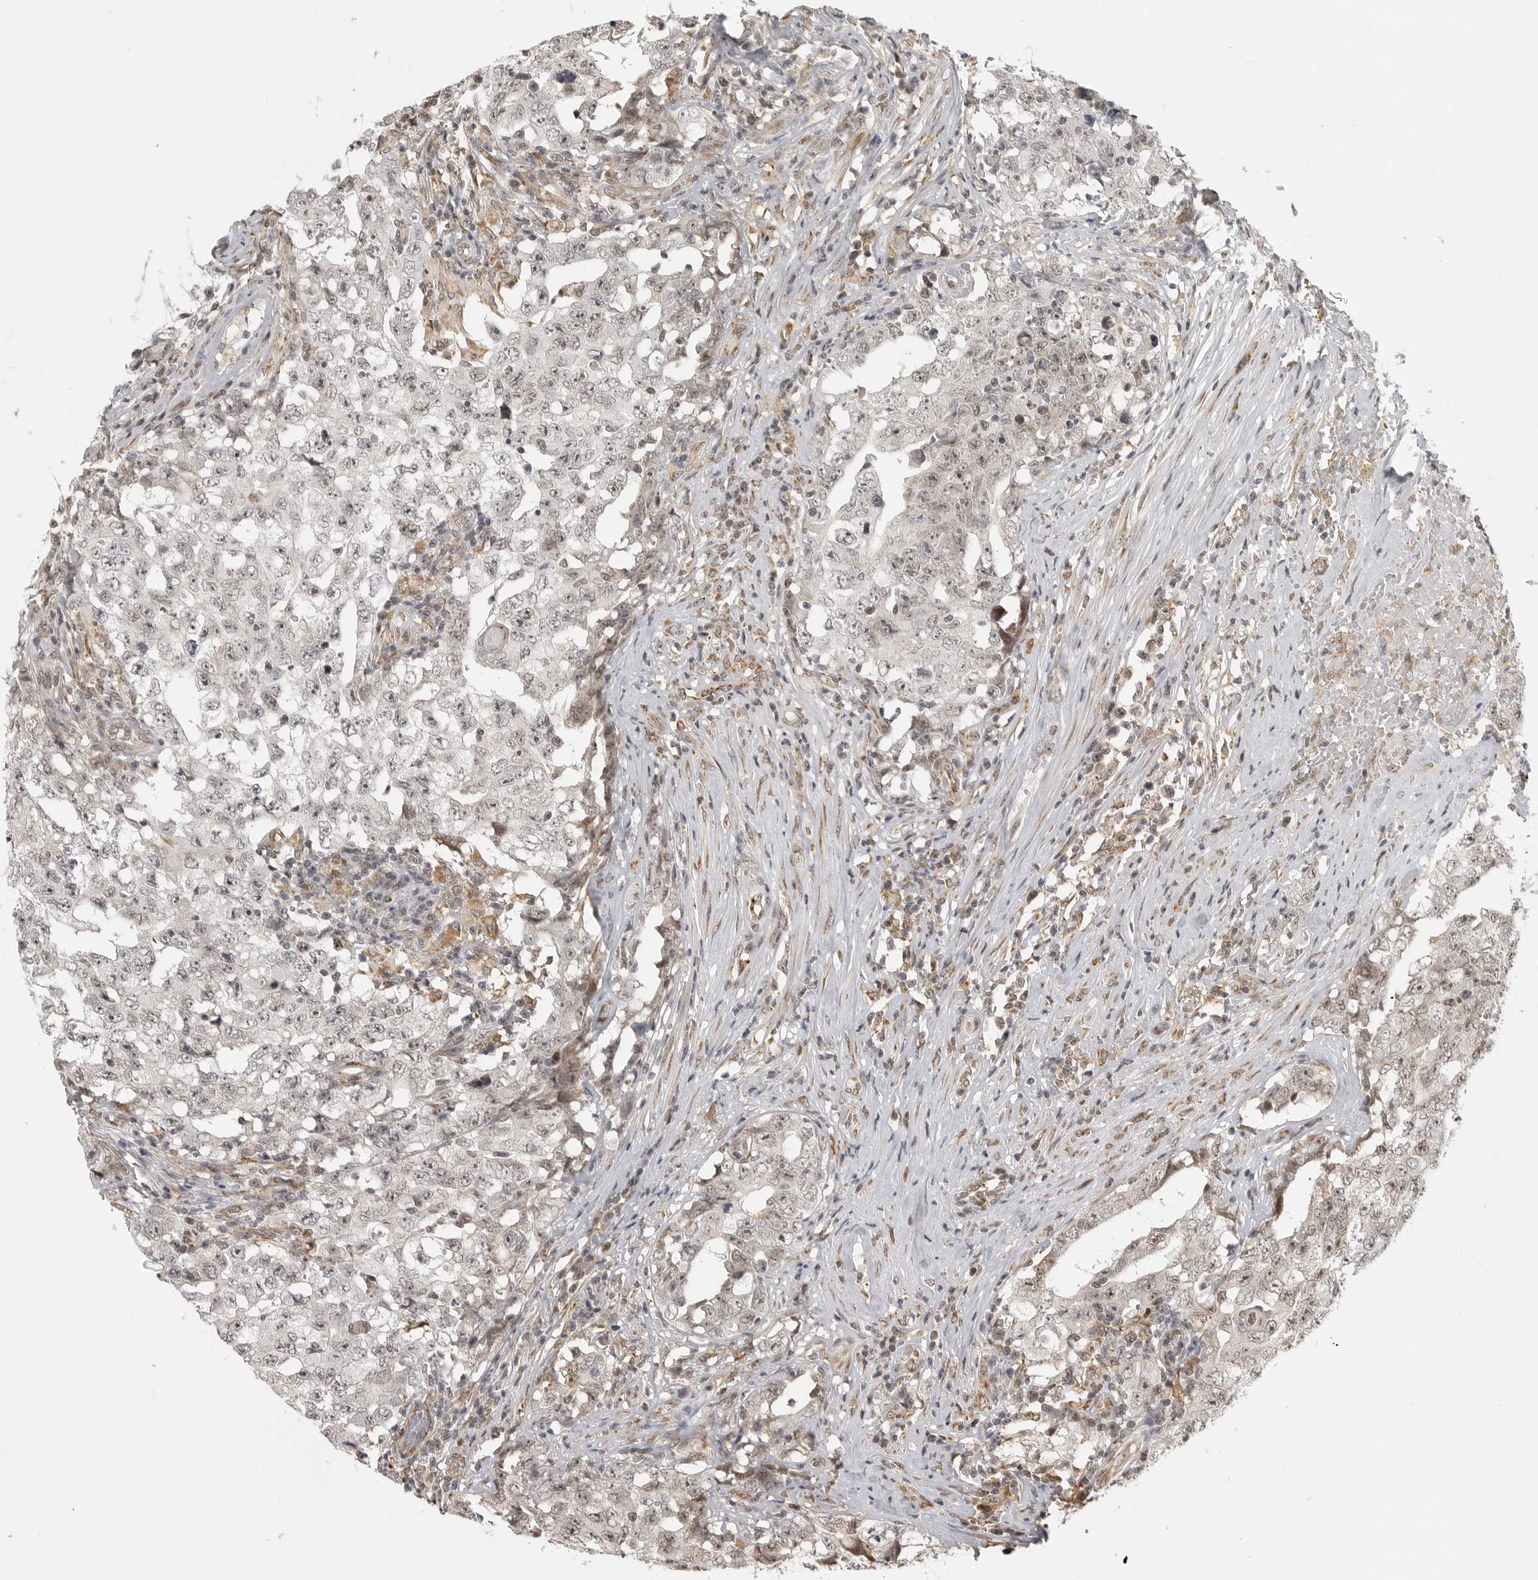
{"staining": {"intensity": "negative", "quantity": "none", "location": "none"}, "tissue": "testis cancer", "cell_type": "Tumor cells", "image_type": "cancer", "snomed": [{"axis": "morphology", "description": "Carcinoma, Embryonal, NOS"}, {"axis": "topography", "description": "Testis"}], "caption": "DAB (3,3'-diaminobenzidine) immunohistochemical staining of testis embryonal carcinoma exhibits no significant expression in tumor cells.", "gene": "ISG20L2", "patient": {"sex": "male", "age": 26}}